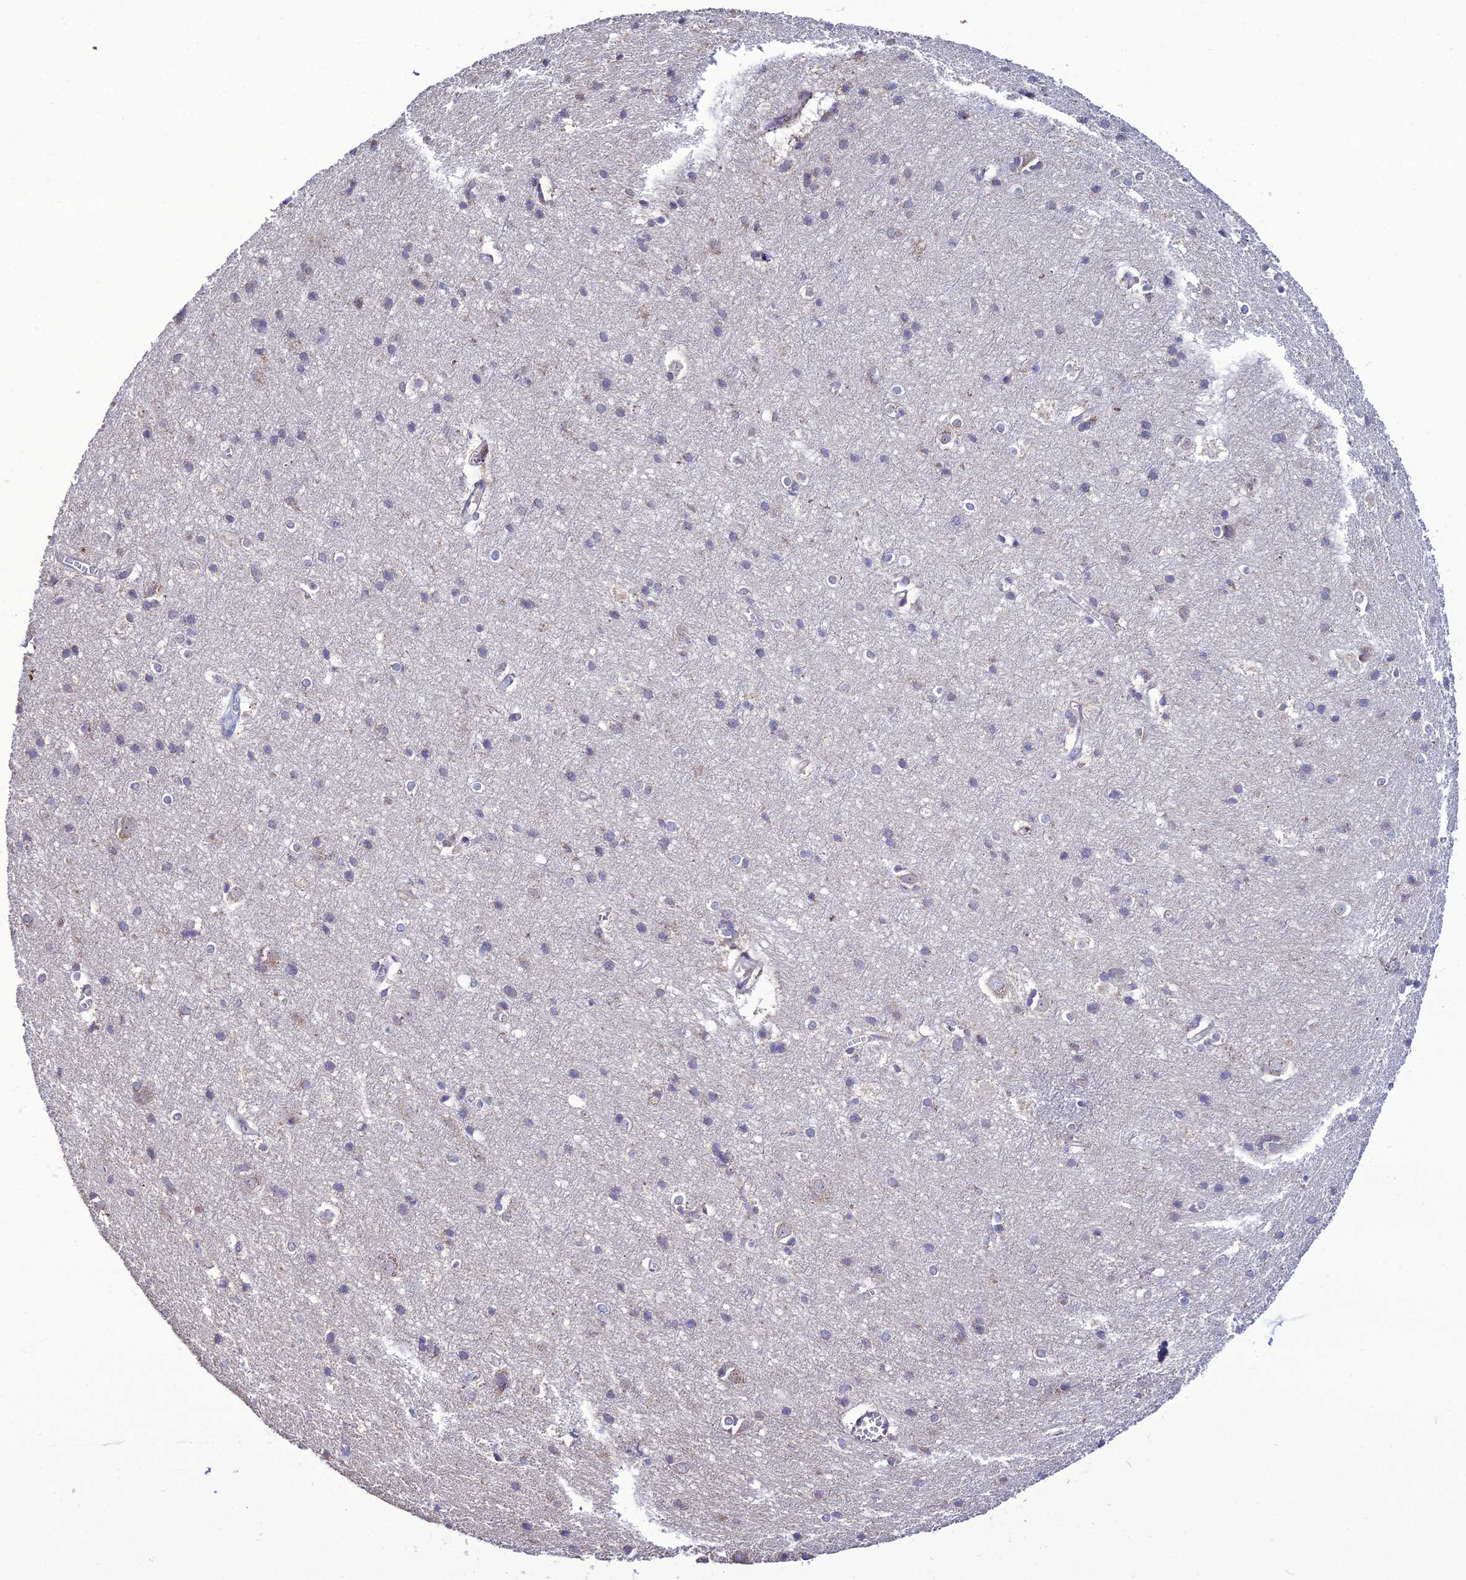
{"staining": {"intensity": "negative", "quantity": "none", "location": "none"}, "tissue": "cerebral cortex", "cell_type": "Endothelial cells", "image_type": "normal", "snomed": [{"axis": "morphology", "description": "Normal tissue, NOS"}, {"axis": "topography", "description": "Cerebral cortex"}], "caption": "High power microscopy image of an IHC histopathology image of normal cerebral cortex, revealing no significant staining in endothelial cells.", "gene": "HOGA1", "patient": {"sex": "male", "age": 54}}